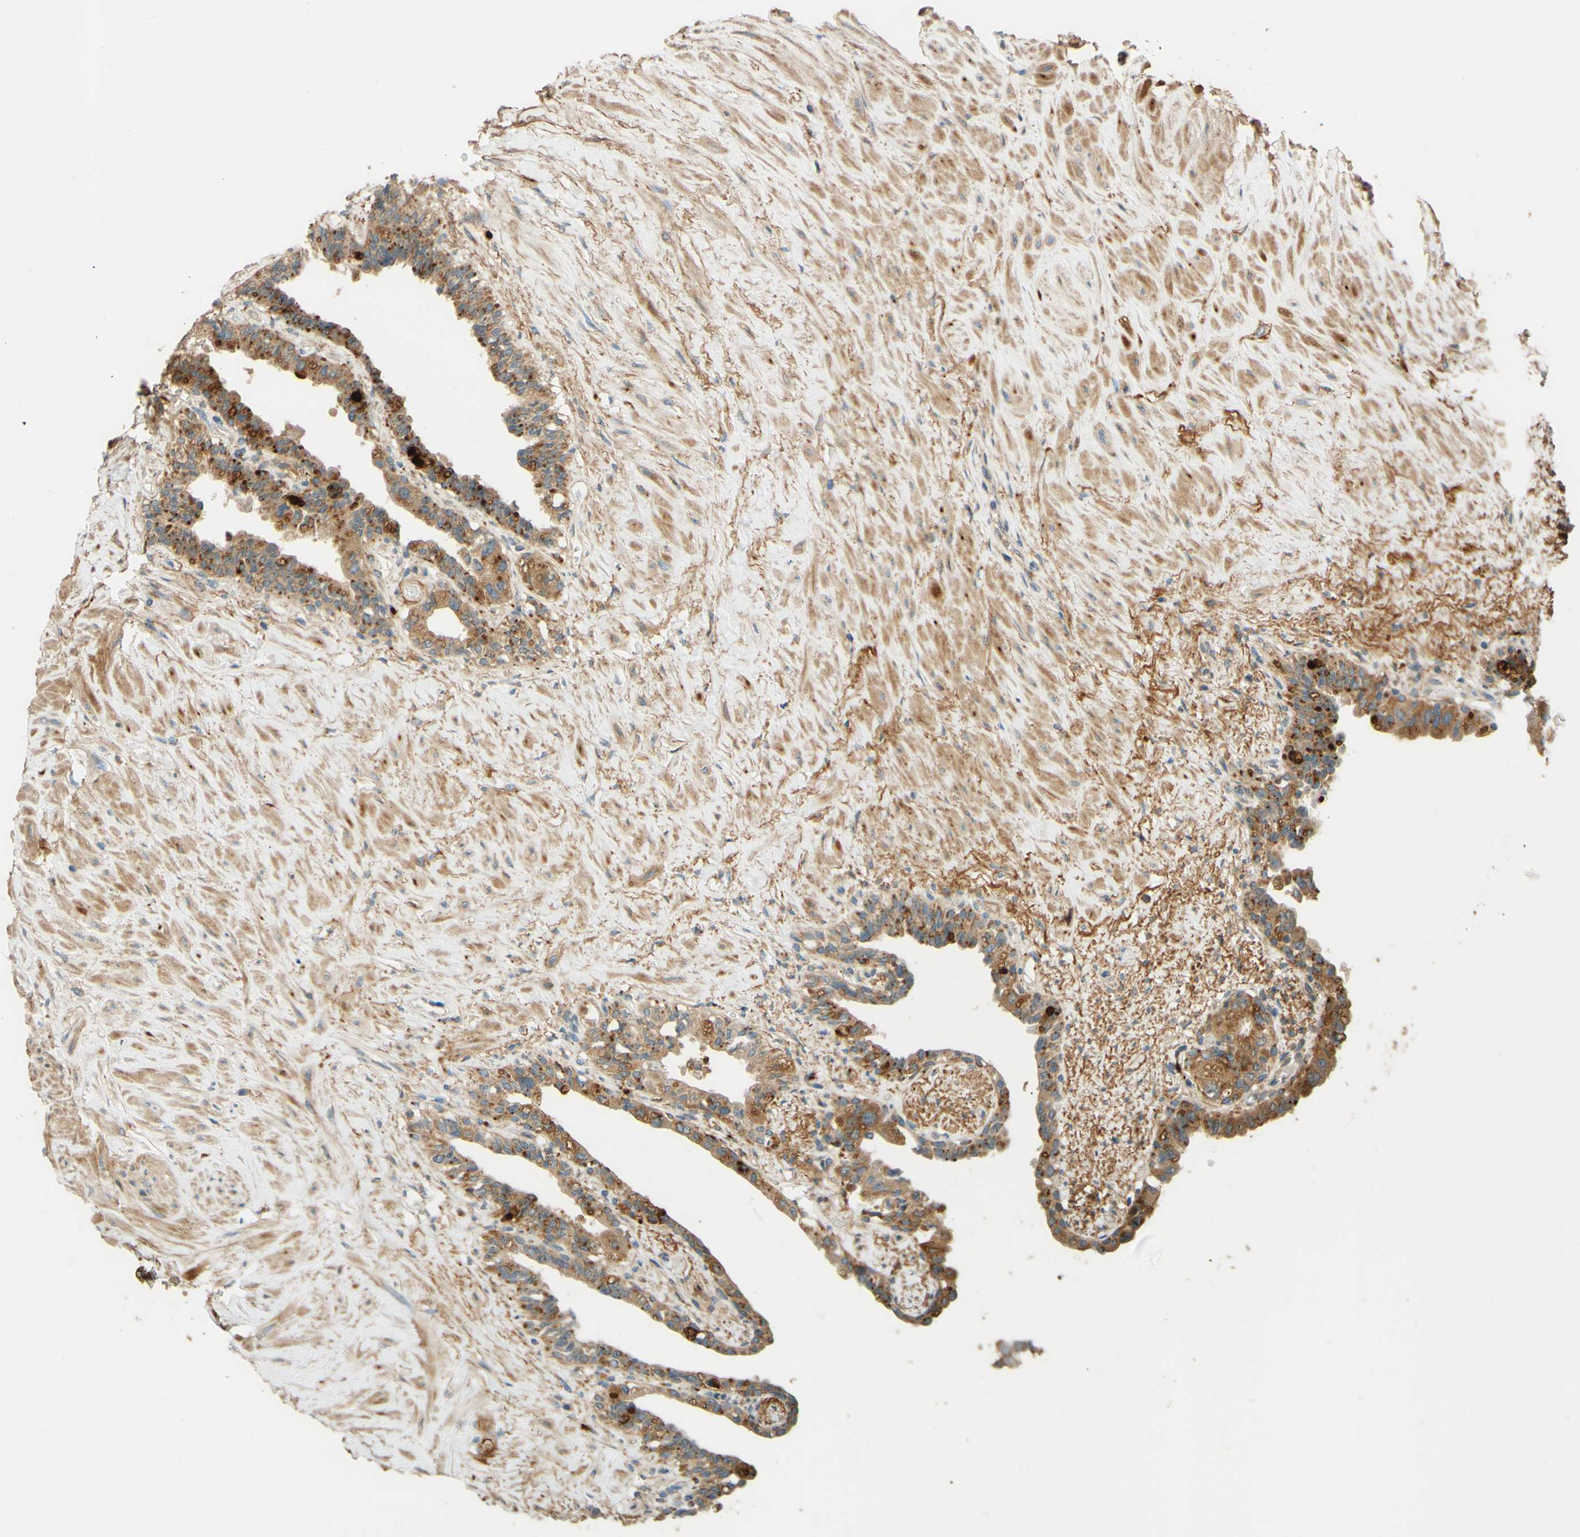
{"staining": {"intensity": "moderate", "quantity": ">75%", "location": "cytoplasmic/membranous"}, "tissue": "seminal vesicle", "cell_type": "Glandular cells", "image_type": "normal", "snomed": [{"axis": "morphology", "description": "Normal tissue, NOS"}, {"axis": "topography", "description": "Seminal veicle"}], "caption": "Immunohistochemistry (DAB) staining of benign human seminal vesicle demonstrates moderate cytoplasmic/membranous protein positivity in approximately >75% of glandular cells.", "gene": "RNF19A", "patient": {"sex": "male", "age": 63}}